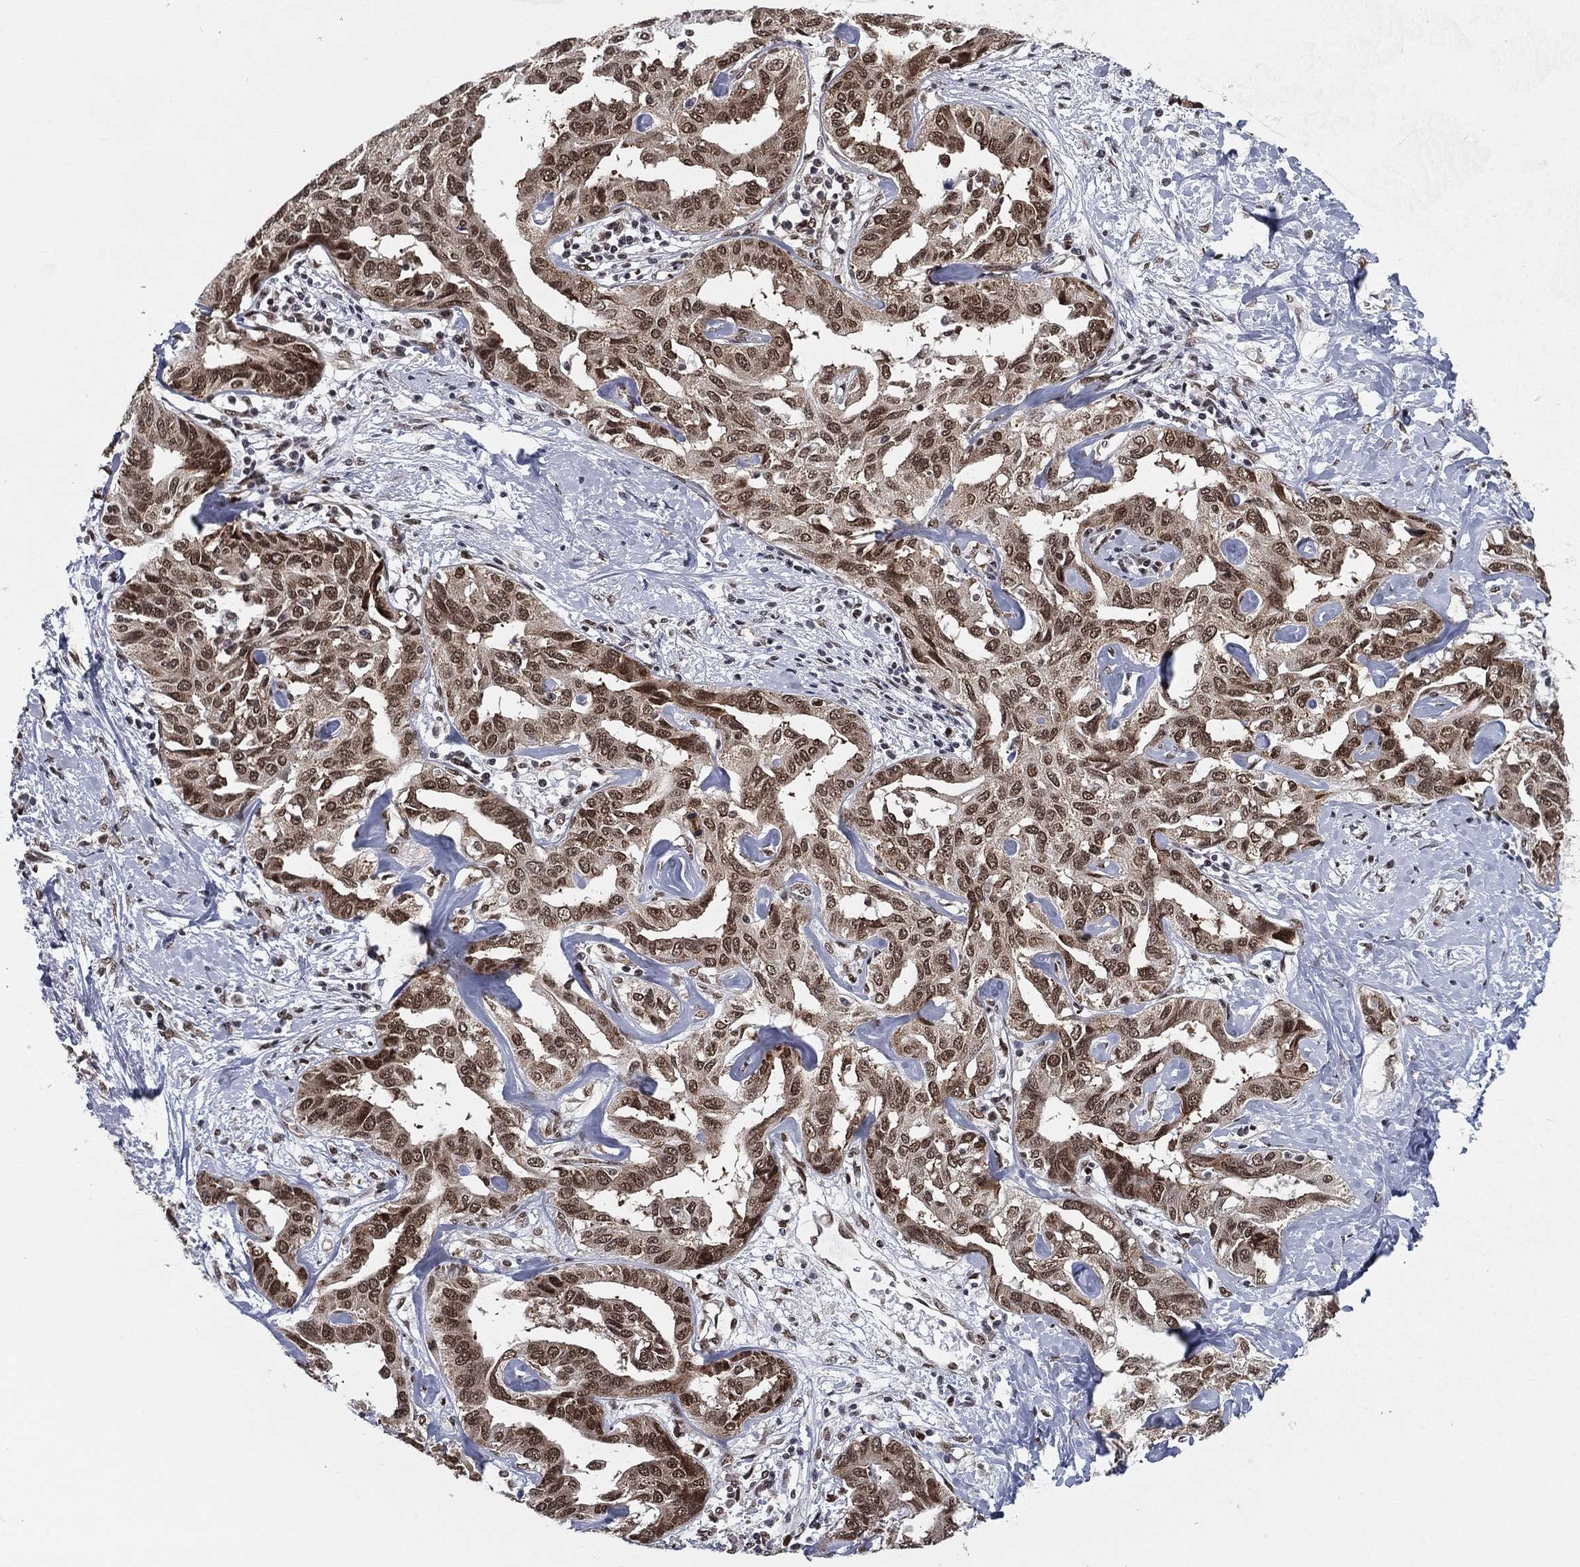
{"staining": {"intensity": "moderate", "quantity": ">75%", "location": "nuclear"}, "tissue": "liver cancer", "cell_type": "Tumor cells", "image_type": "cancer", "snomed": [{"axis": "morphology", "description": "Cholangiocarcinoma"}, {"axis": "topography", "description": "Liver"}], "caption": "High-magnification brightfield microscopy of liver cancer (cholangiocarcinoma) stained with DAB (3,3'-diaminobenzidine) (brown) and counterstained with hematoxylin (blue). tumor cells exhibit moderate nuclear staining is seen in about>75% of cells. (brown staining indicates protein expression, while blue staining denotes nuclei).", "gene": "FUBP3", "patient": {"sex": "male", "age": 59}}